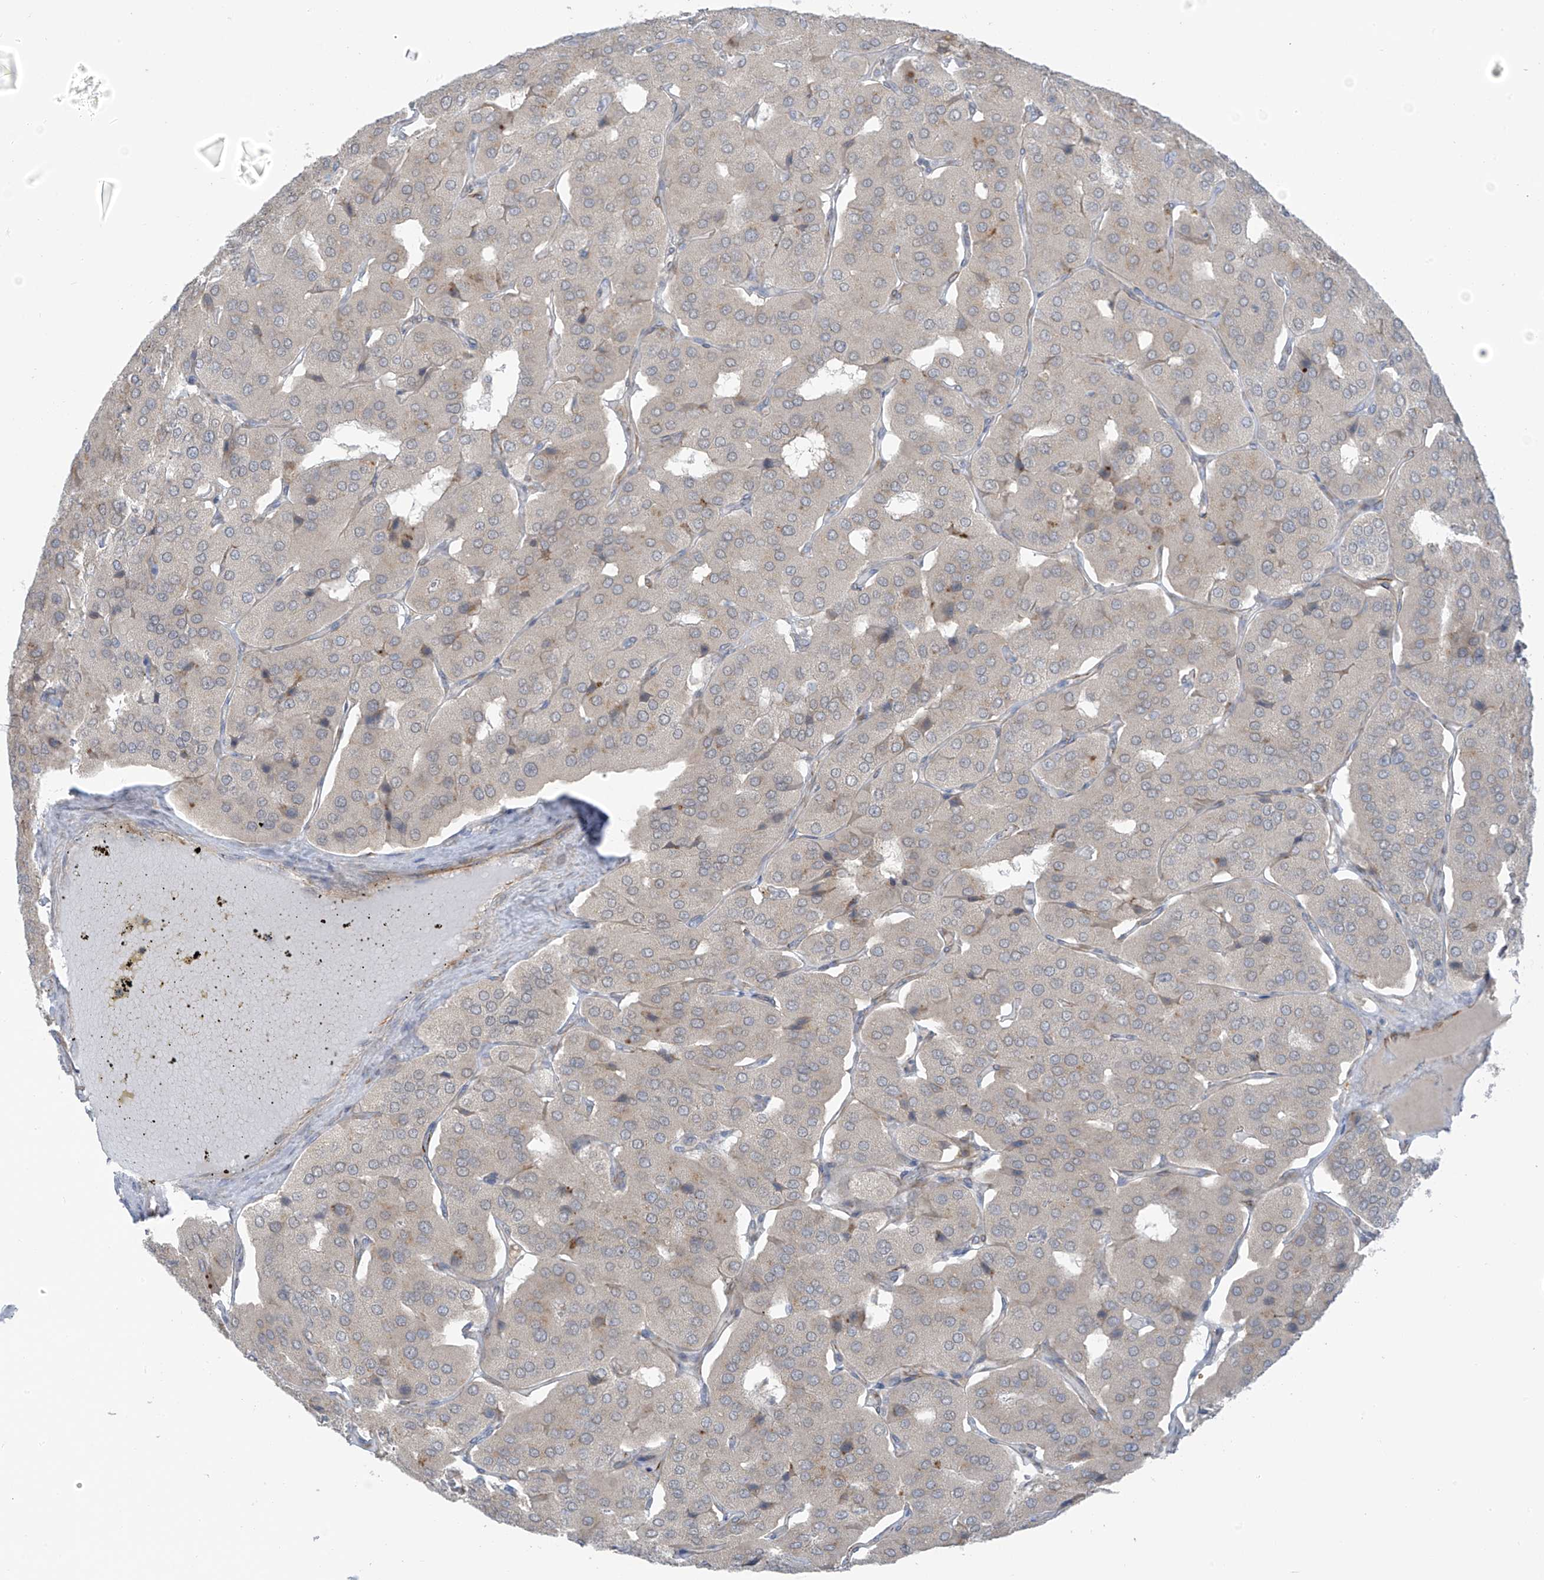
{"staining": {"intensity": "negative", "quantity": "none", "location": "none"}, "tissue": "parathyroid gland", "cell_type": "Glandular cells", "image_type": "normal", "snomed": [{"axis": "morphology", "description": "Normal tissue, NOS"}, {"axis": "morphology", "description": "Adenoma, NOS"}, {"axis": "topography", "description": "Parathyroid gland"}], "caption": "A histopathology image of human parathyroid gland is negative for staining in glandular cells.", "gene": "HS6ST2", "patient": {"sex": "female", "age": 86}}